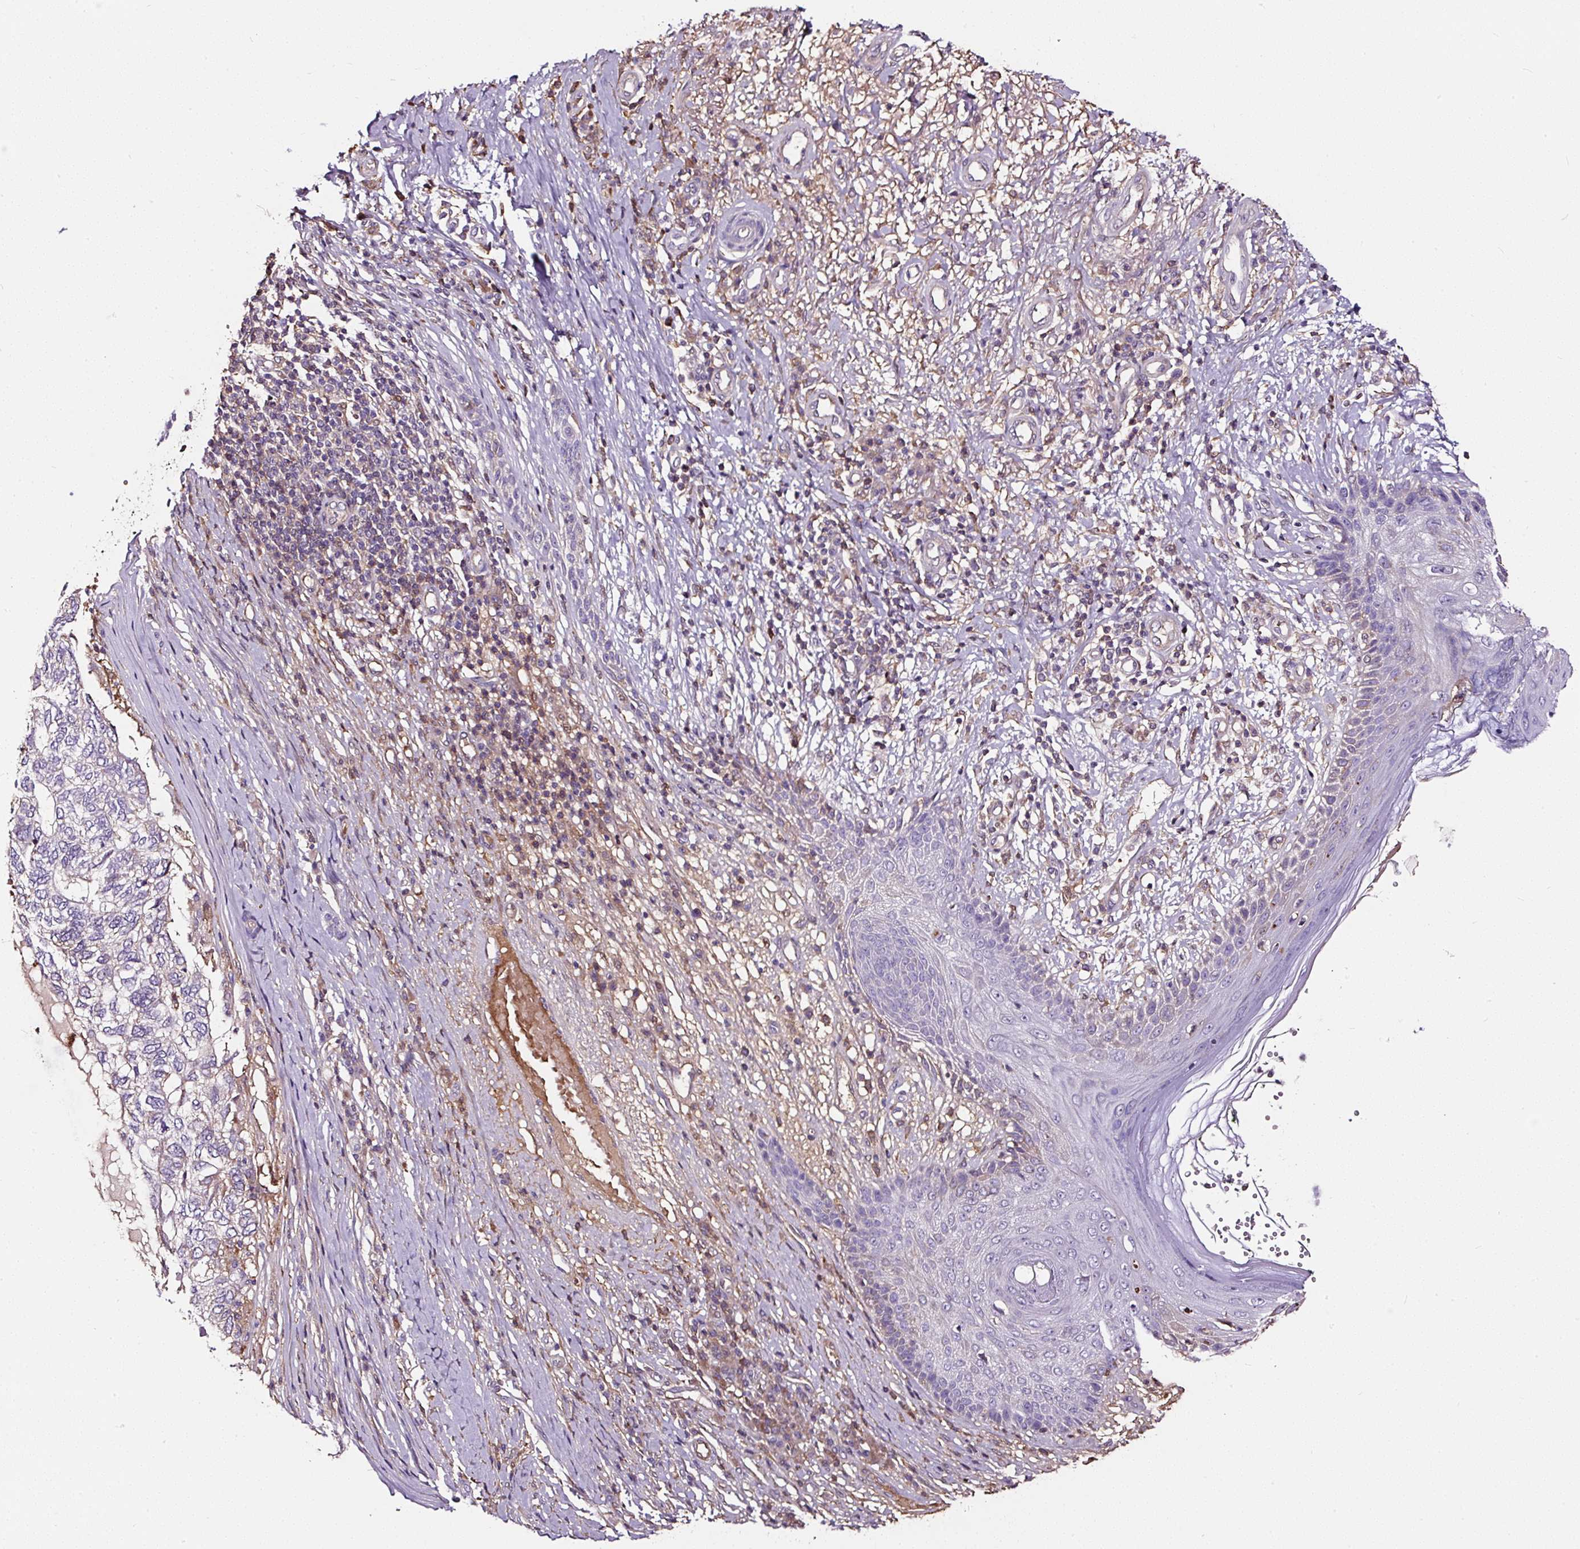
{"staining": {"intensity": "negative", "quantity": "none", "location": "none"}, "tissue": "skin cancer", "cell_type": "Tumor cells", "image_type": "cancer", "snomed": [{"axis": "morphology", "description": "Basal cell carcinoma"}, {"axis": "topography", "description": "Skin"}], "caption": "Immunohistochemistry micrograph of human skin basal cell carcinoma stained for a protein (brown), which exhibits no staining in tumor cells.", "gene": "LRRC24", "patient": {"sex": "female", "age": 65}}